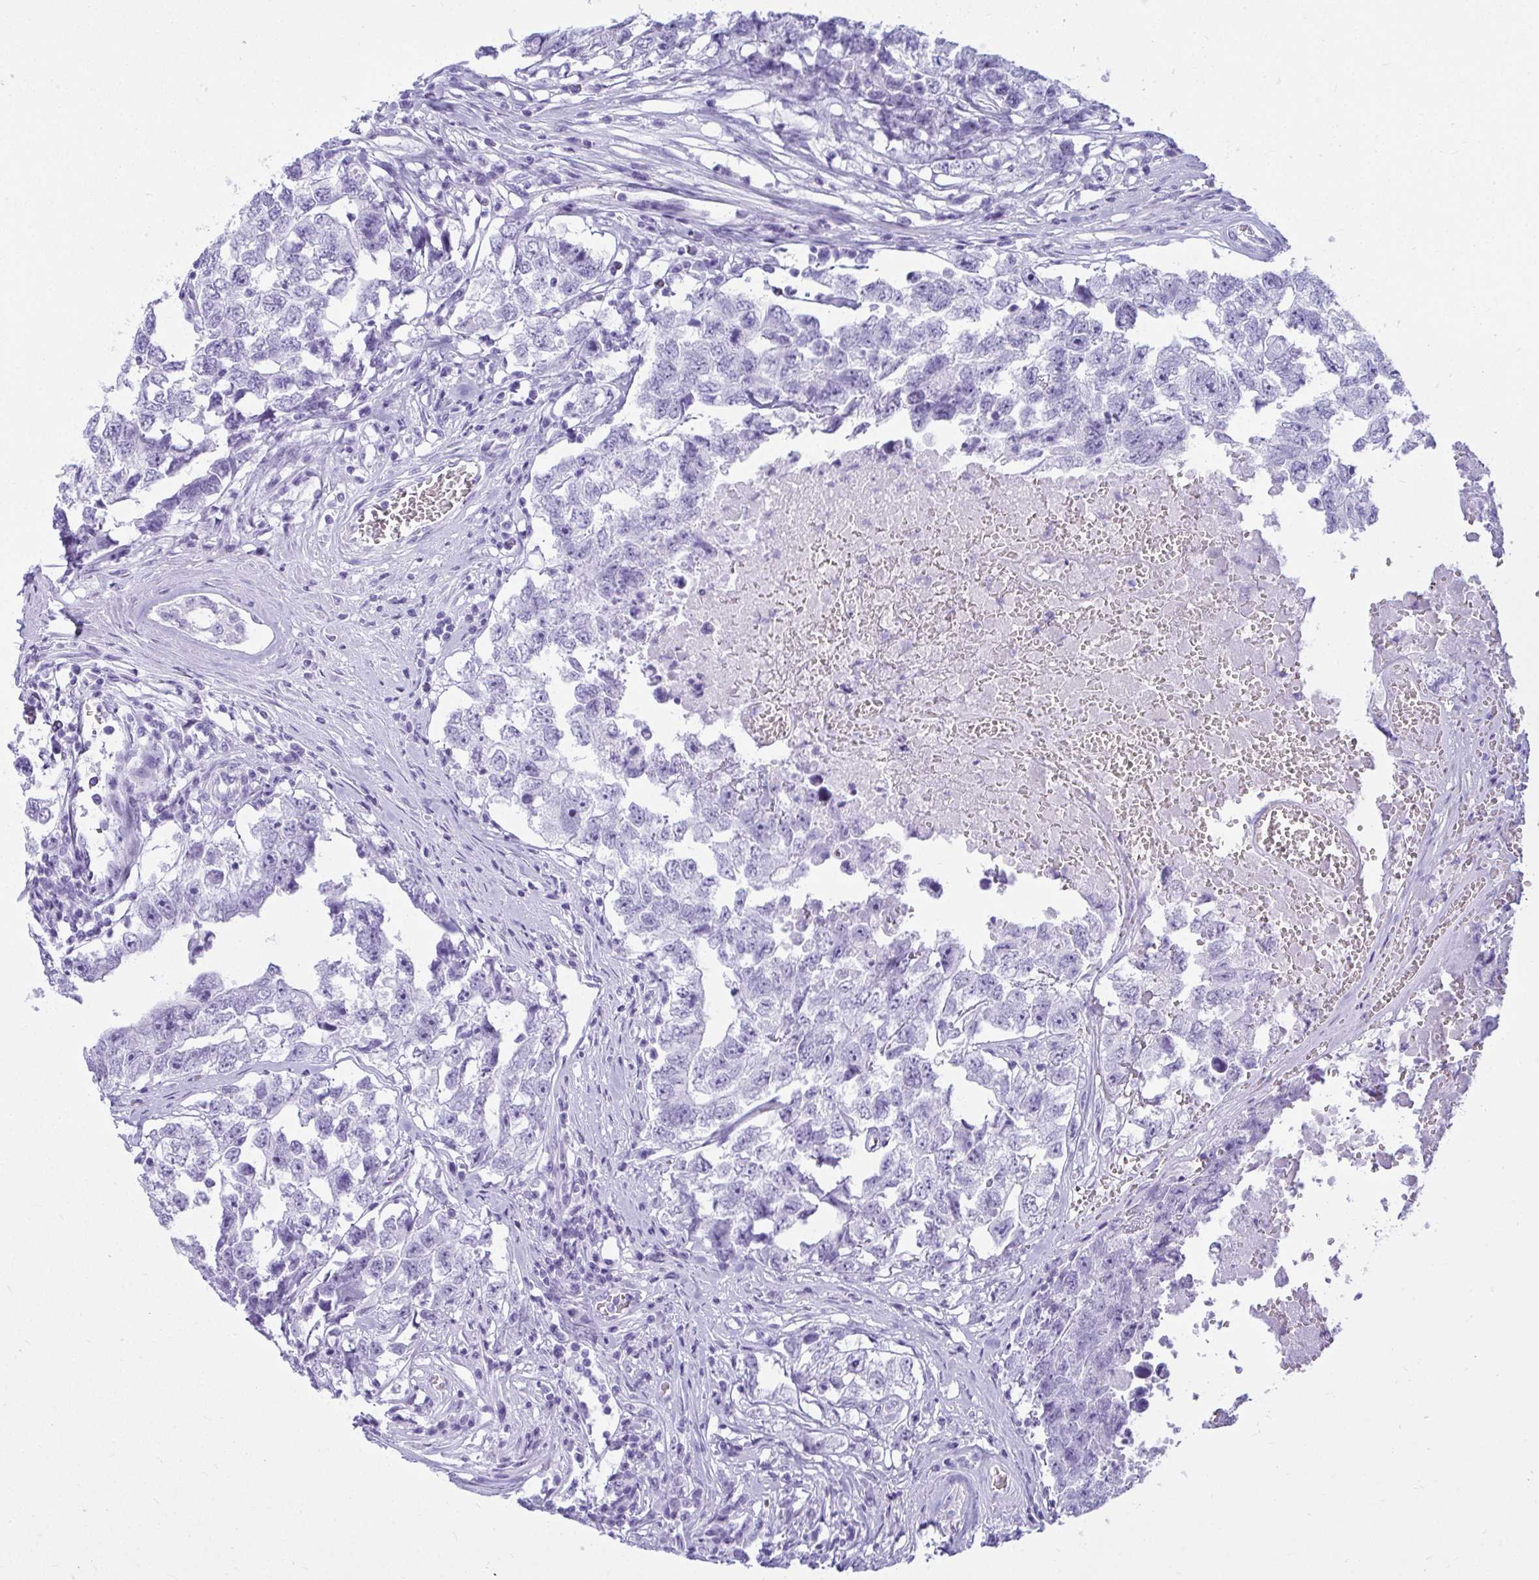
{"staining": {"intensity": "negative", "quantity": "none", "location": "none"}, "tissue": "testis cancer", "cell_type": "Tumor cells", "image_type": "cancer", "snomed": [{"axis": "morphology", "description": "Carcinoma, Embryonal, NOS"}, {"axis": "topography", "description": "Testis"}], "caption": "This photomicrograph is of embryonal carcinoma (testis) stained with IHC to label a protein in brown with the nuclei are counter-stained blue. There is no staining in tumor cells. Nuclei are stained in blue.", "gene": "CLGN", "patient": {"sex": "male", "age": 22}}